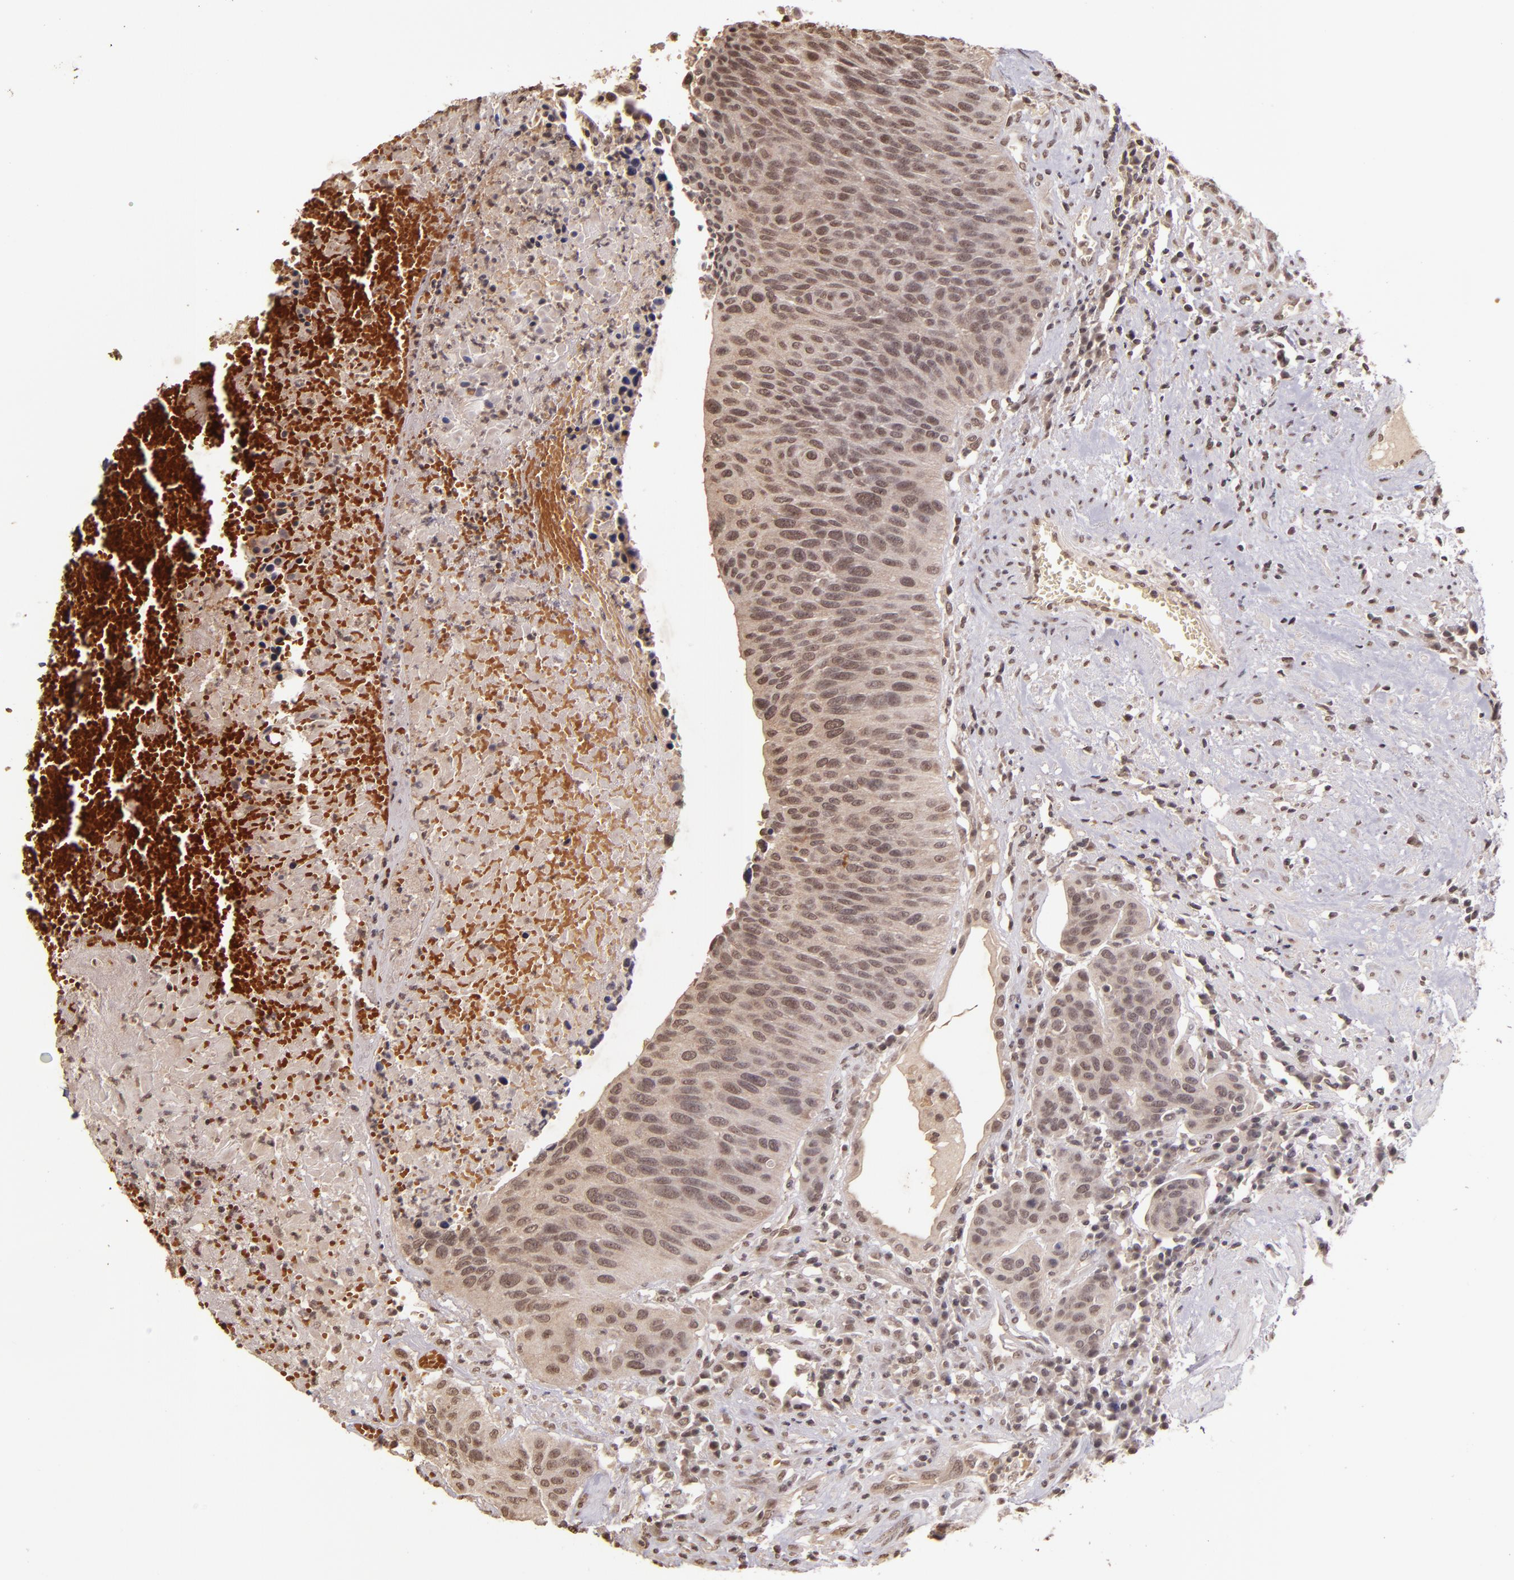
{"staining": {"intensity": "weak", "quantity": ">75%", "location": "cytoplasmic/membranous,nuclear"}, "tissue": "urothelial cancer", "cell_type": "Tumor cells", "image_type": "cancer", "snomed": [{"axis": "morphology", "description": "Urothelial carcinoma, High grade"}, {"axis": "topography", "description": "Urinary bladder"}], "caption": "About >75% of tumor cells in high-grade urothelial carcinoma exhibit weak cytoplasmic/membranous and nuclear protein positivity as visualized by brown immunohistochemical staining.", "gene": "CUL1", "patient": {"sex": "male", "age": 66}}